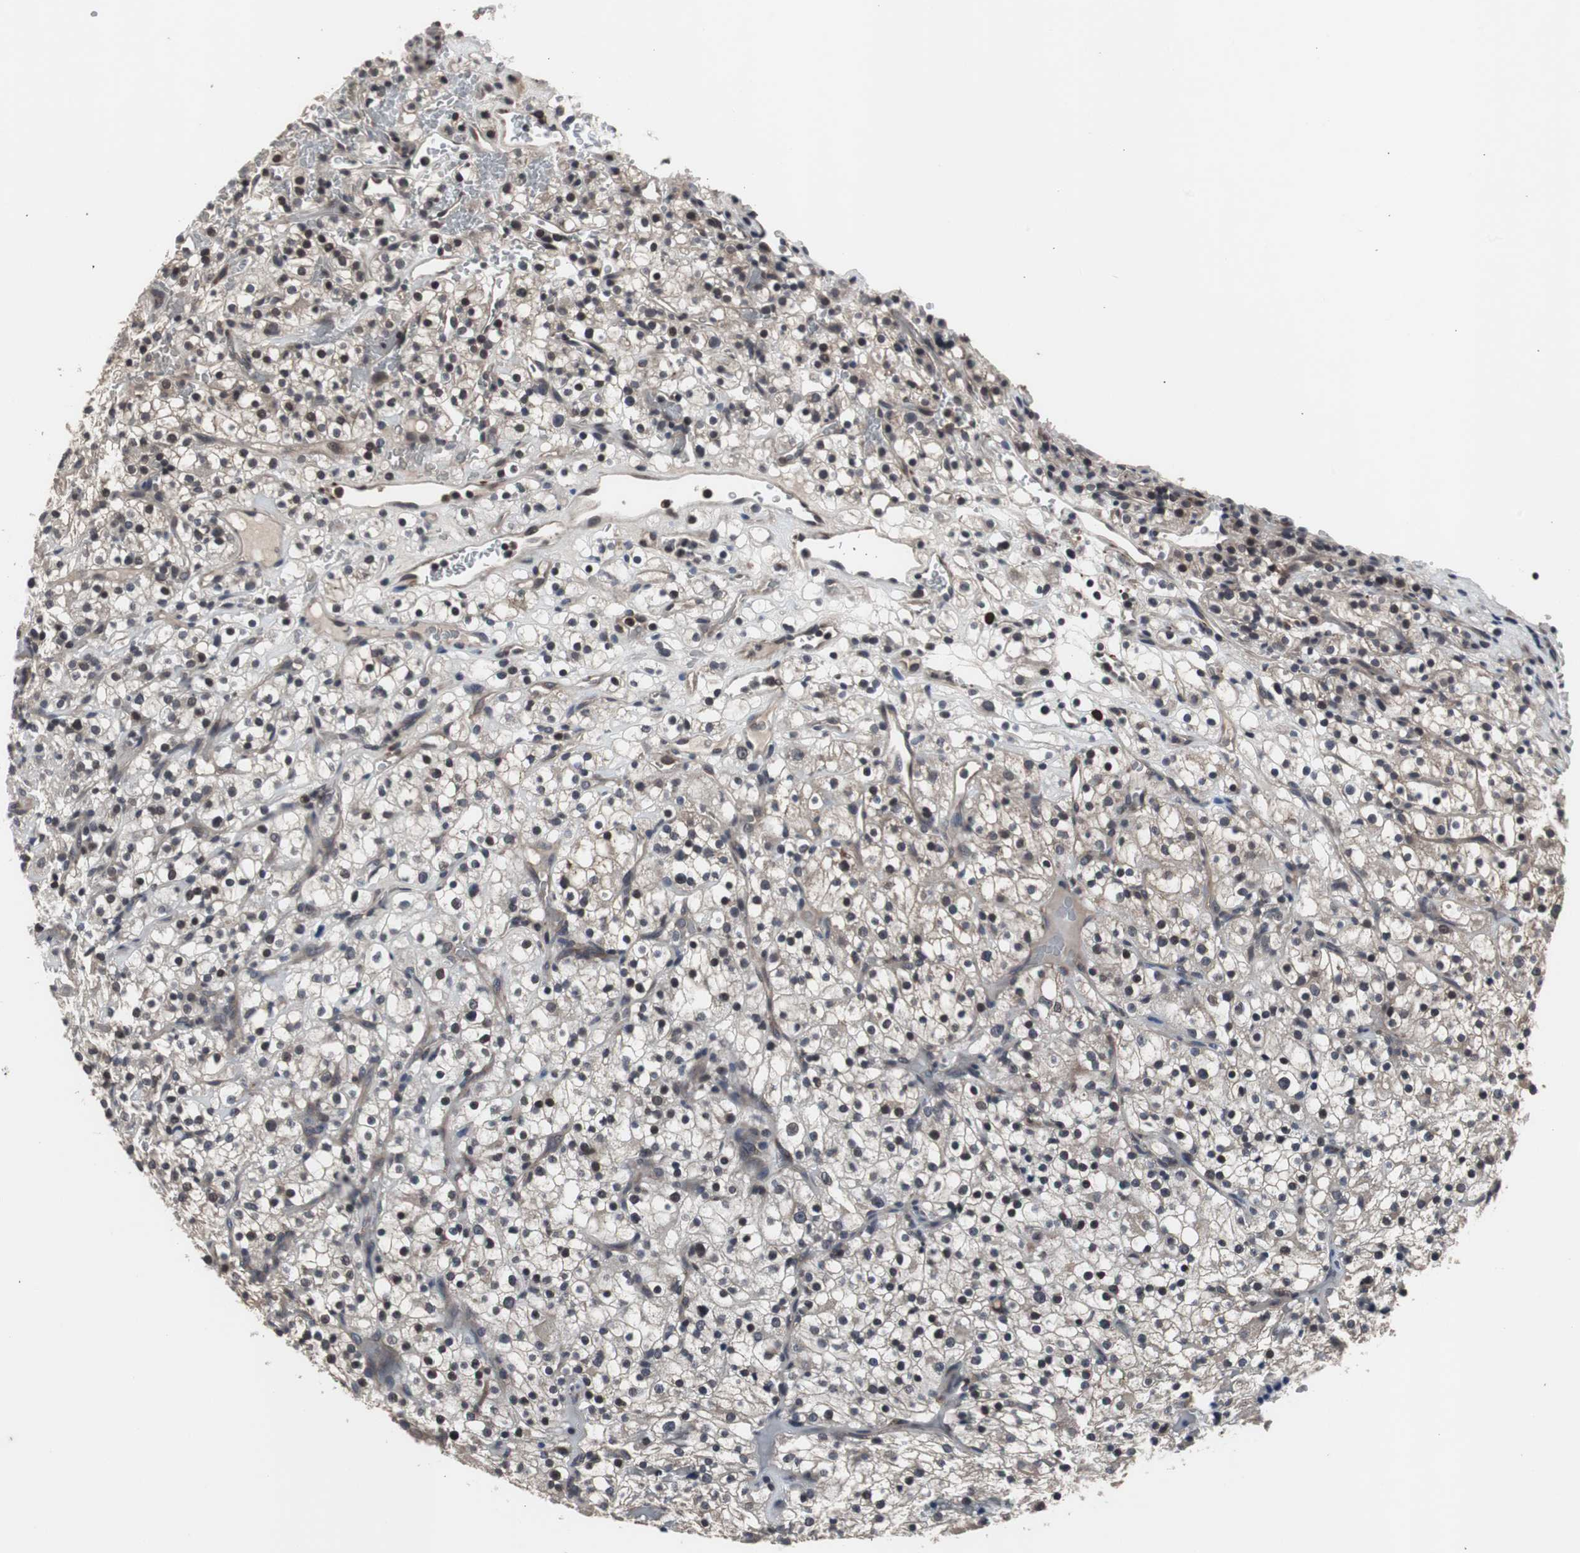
{"staining": {"intensity": "moderate", "quantity": "<25%", "location": "nuclear"}, "tissue": "renal cancer", "cell_type": "Tumor cells", "image_type": "cancer", "snomed": [{"axis": "morphology", "description": "Normal tissue, NOS"}, {"axis": "morphology", "description": "Adenocarcinoma, NOS"}, {"axis": "topography", "description": "Kidney"}], "caption": "Renal adenocarcinoma stained with DAB (3,3'-diaminobenzidine) immunohistochemistry demonstrates low levels of moderate nuclear expression in about <25% of tumor cells. (DAB = brown stain, brightfield microscopy at high magnification).", "gene": "CRADD", "patient": {"sex": "female", "age": 72}}